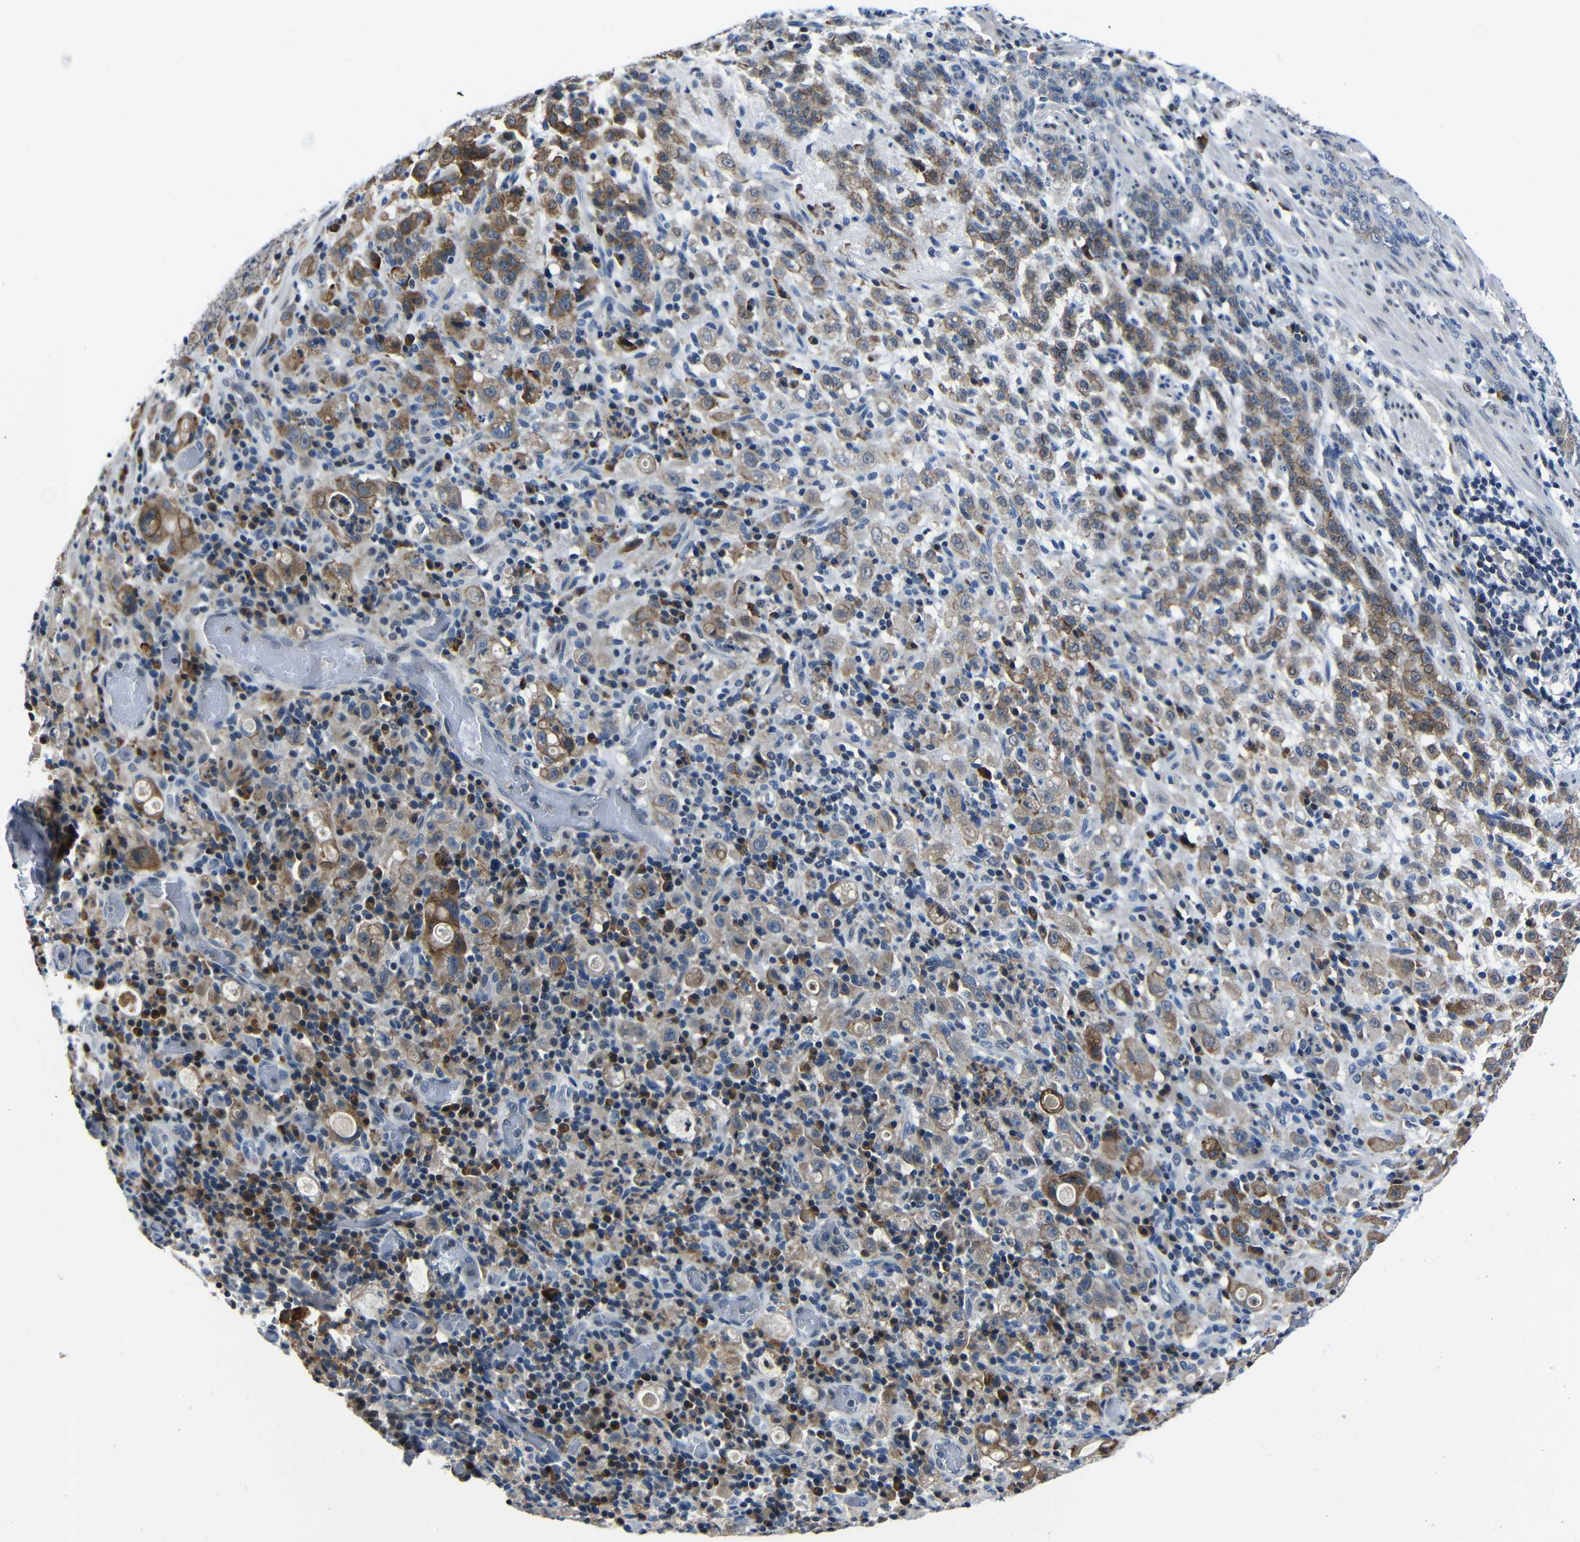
{"staining": {"intensity": "moderate", "quantity": ">75%", "location": "cytoplasmic/membranous"}, "tissue": "stomach cancer", "cell_type": "Tumor cells", "image_type": "cancer", "snomed": [{"axis": "morphology", "description": "Adenocarcinoma, NOS"}, {"axis": "topography", "description": "Stomach, lower"}], "caption": "This photomicrograph displays adenocarcinoma (stomach) stained with immunohistochemistry to label a protein in brown. The cytoplasmic/membranous of tumor cells show moderate positivity for the protein. Nuclei are counter-stained blue.", "gene": "SEMA4B", "patient": {"sex": "male", "age": 88}}